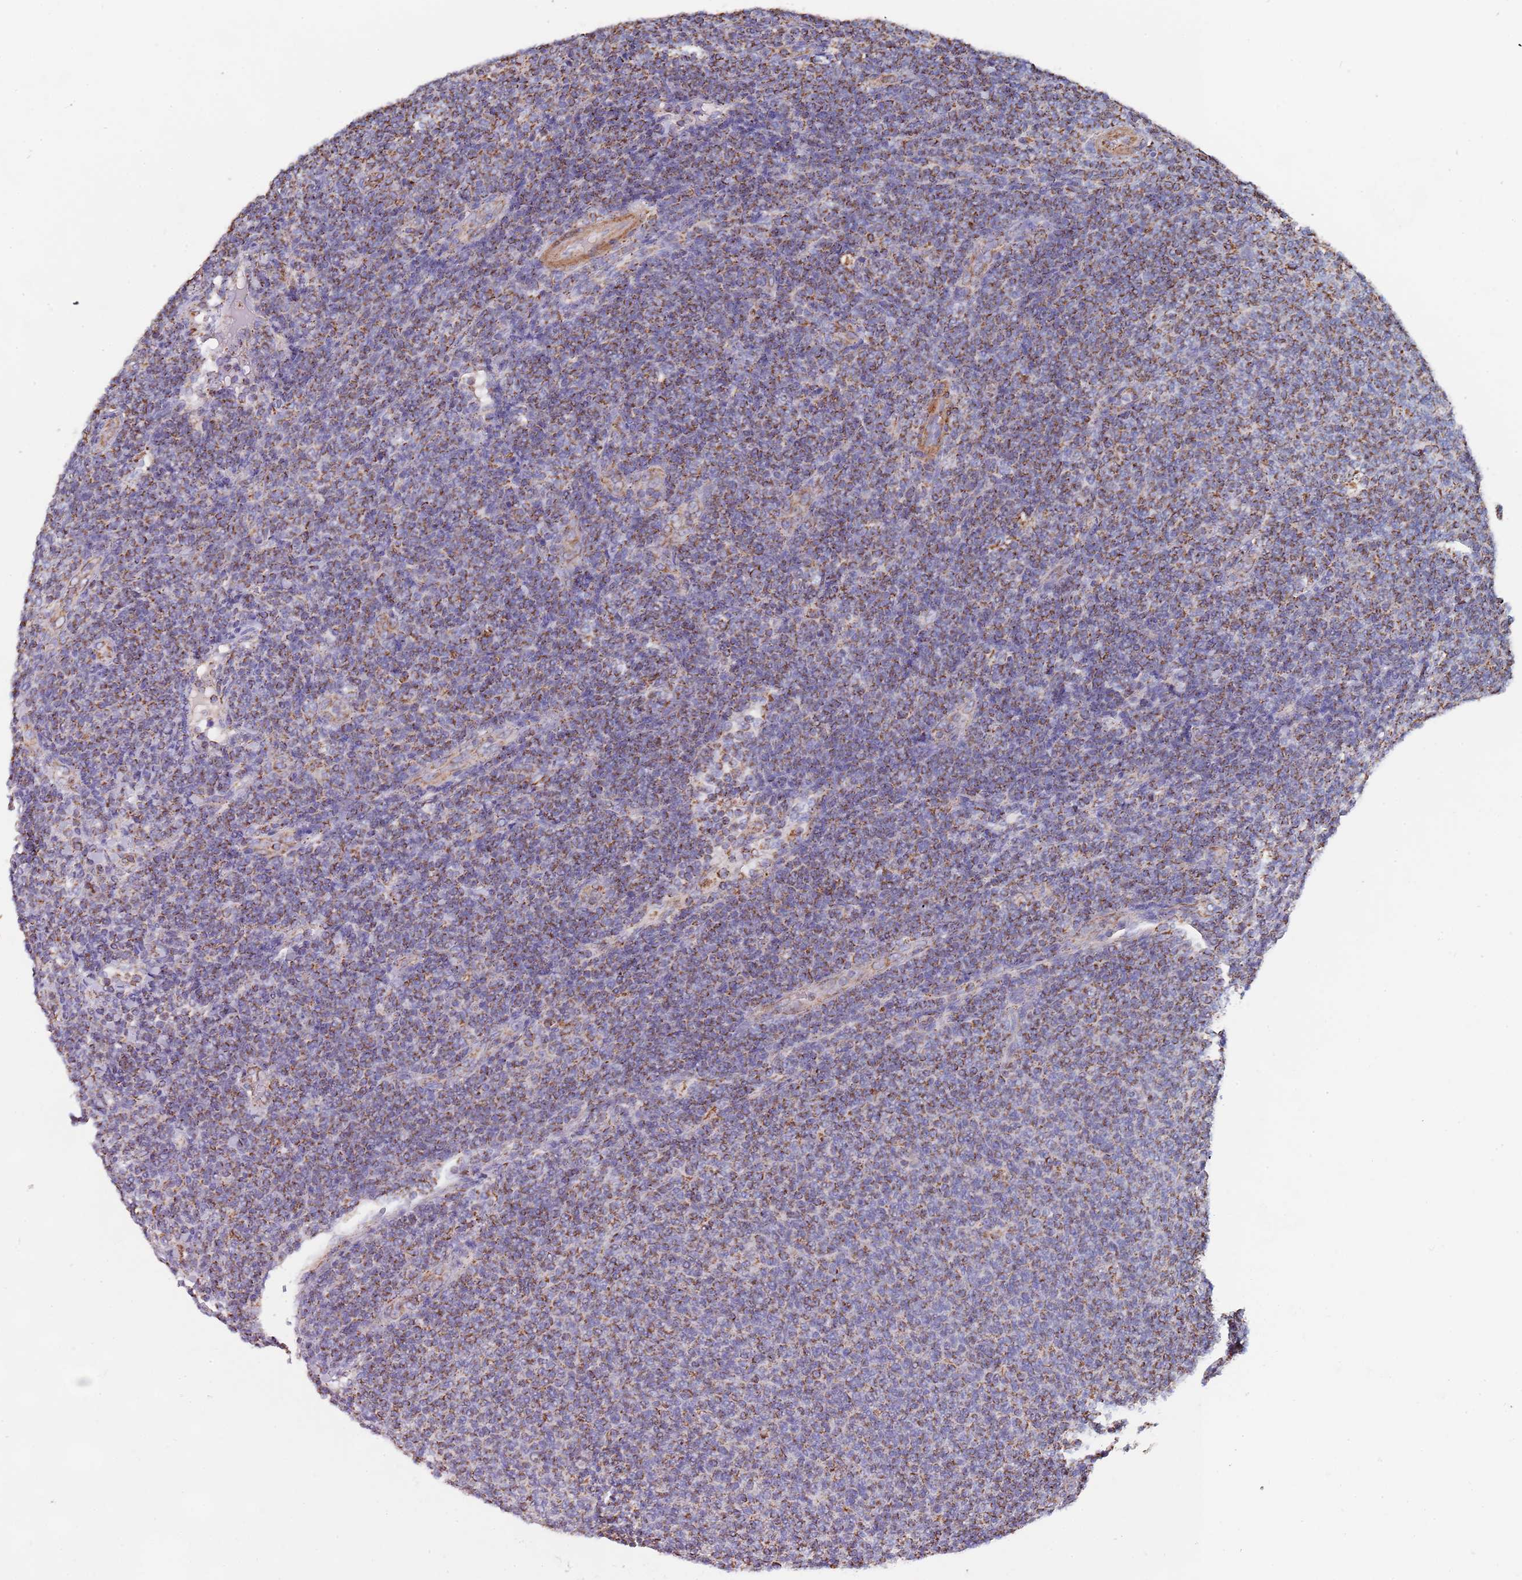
{"staining": {"intensity": "moderate", "quantity": ">75%", "location": "cytoplasmic/membranous"}, "tissue": "lymphoma", "cell_type": "Tumor cells", "image_type": "cancer", "snomed": [{"axis": "morphology", "description": "Malignant lymphoma, non-Hodgkin's type, Low grade"}, {"axis": "topography", "description": "Lymph node"}], "caption": "A micrograph of human low-grade malignant lymphoma, non-Hodgkin's type stained for a protein reveals moderate cytoplasmic/membranous brown staining in tumor cells.", "gene": "PGP", "patient": {"sex": "male", "age": 66}}